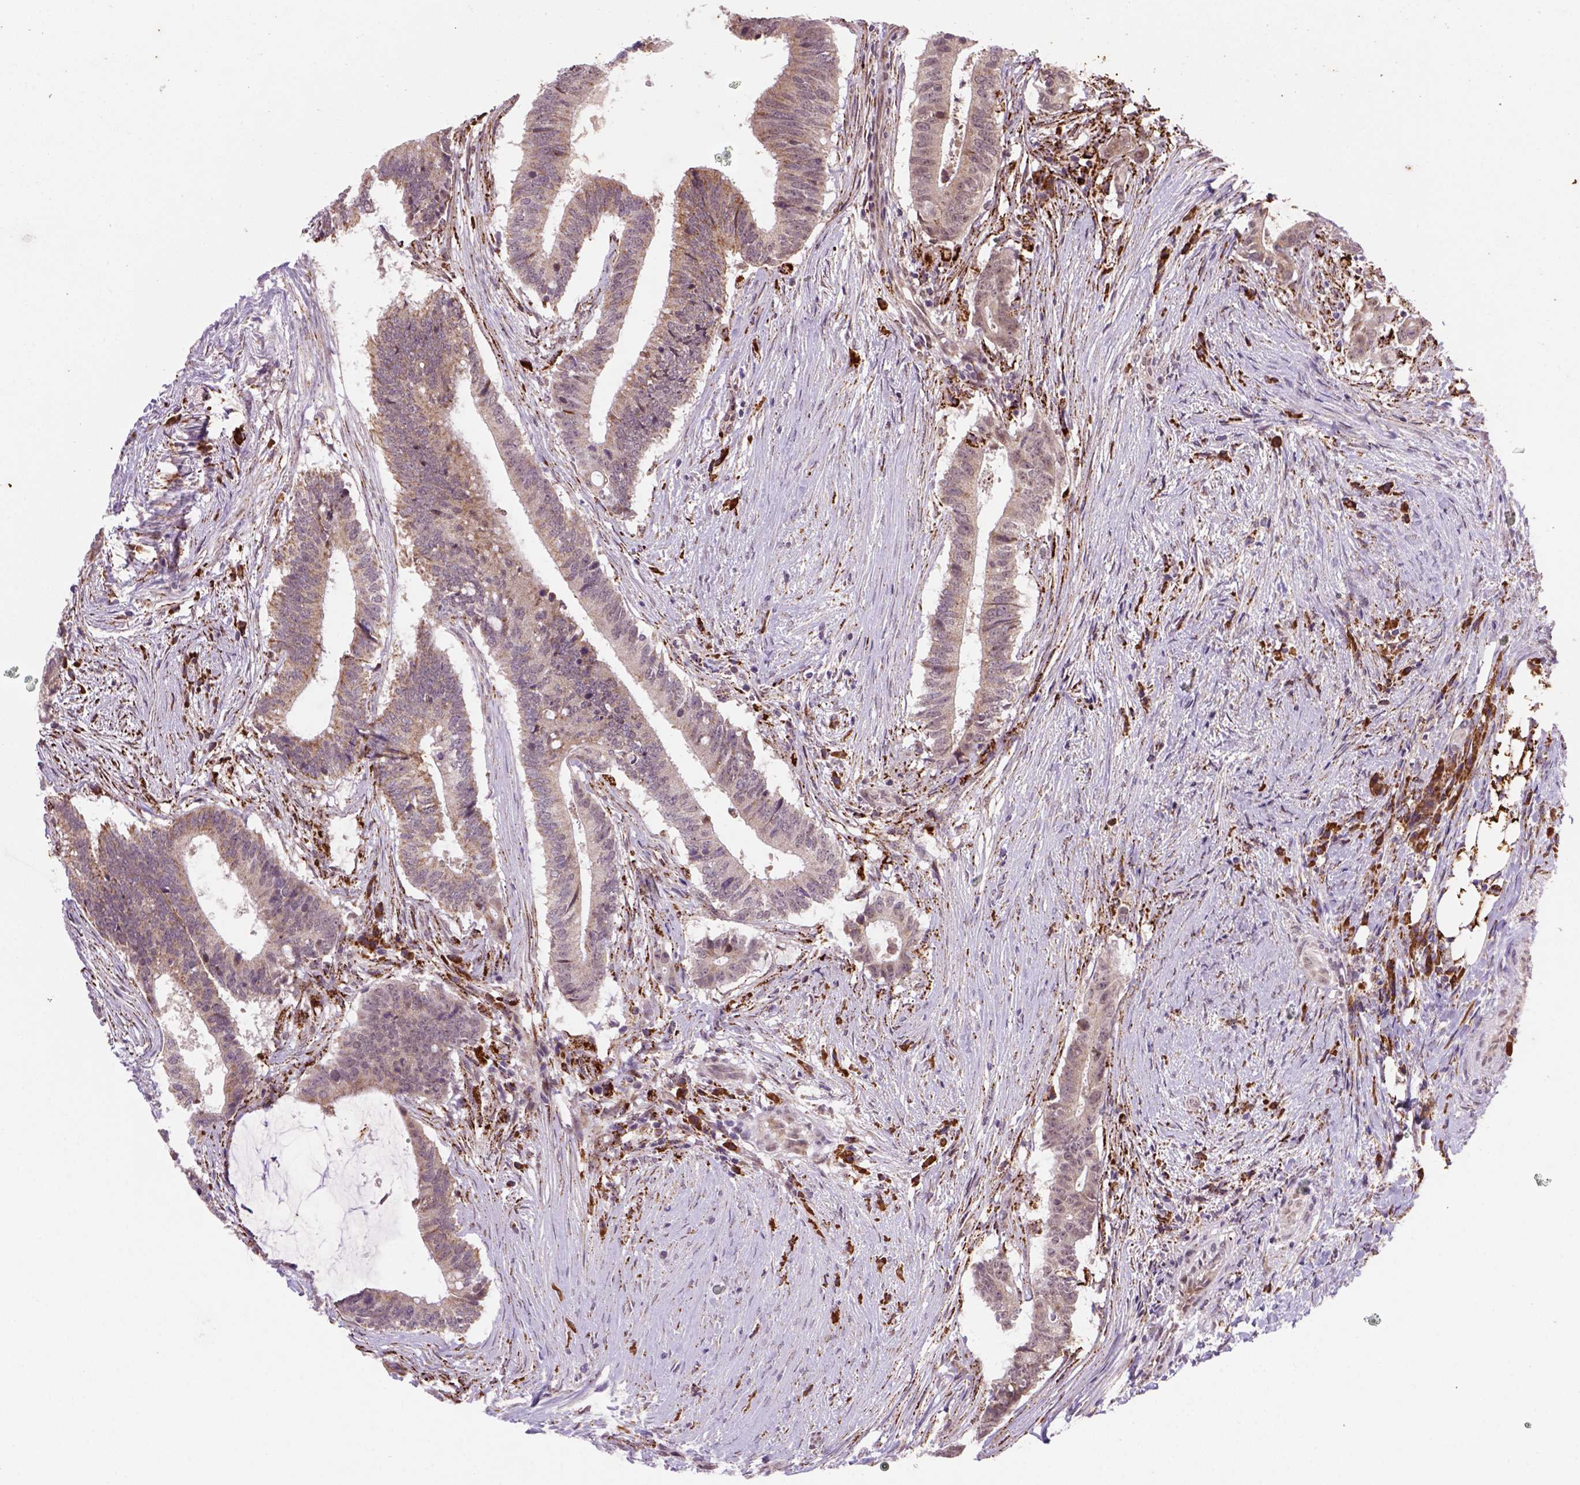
{"staining": {"intensity": "moderate", "quantity": "25%-75%", "location": "cytoplasmic/membranous"}, "tissue": "colorectal cancer", "cell_type": "Tumor cells", "image_type": "cancer", "snomed": [{"axis": "morphology", "description": "Adenocarcinoma, NOS"}, {"axis": "topography", "description": "Colon"}], "caption": "DAB (3,3'-diaminobenzidine) immunohistochemical staining of colorectal adenocarcinoma reveals moderate cytoplasmic/membranous protein staining in approximately 25%-75% of tumor cells. (Brightfield microscopy of DAB IHC at high magnification).", "gene": "FZD7", "patient": {"sex": "female", "age": 43}}